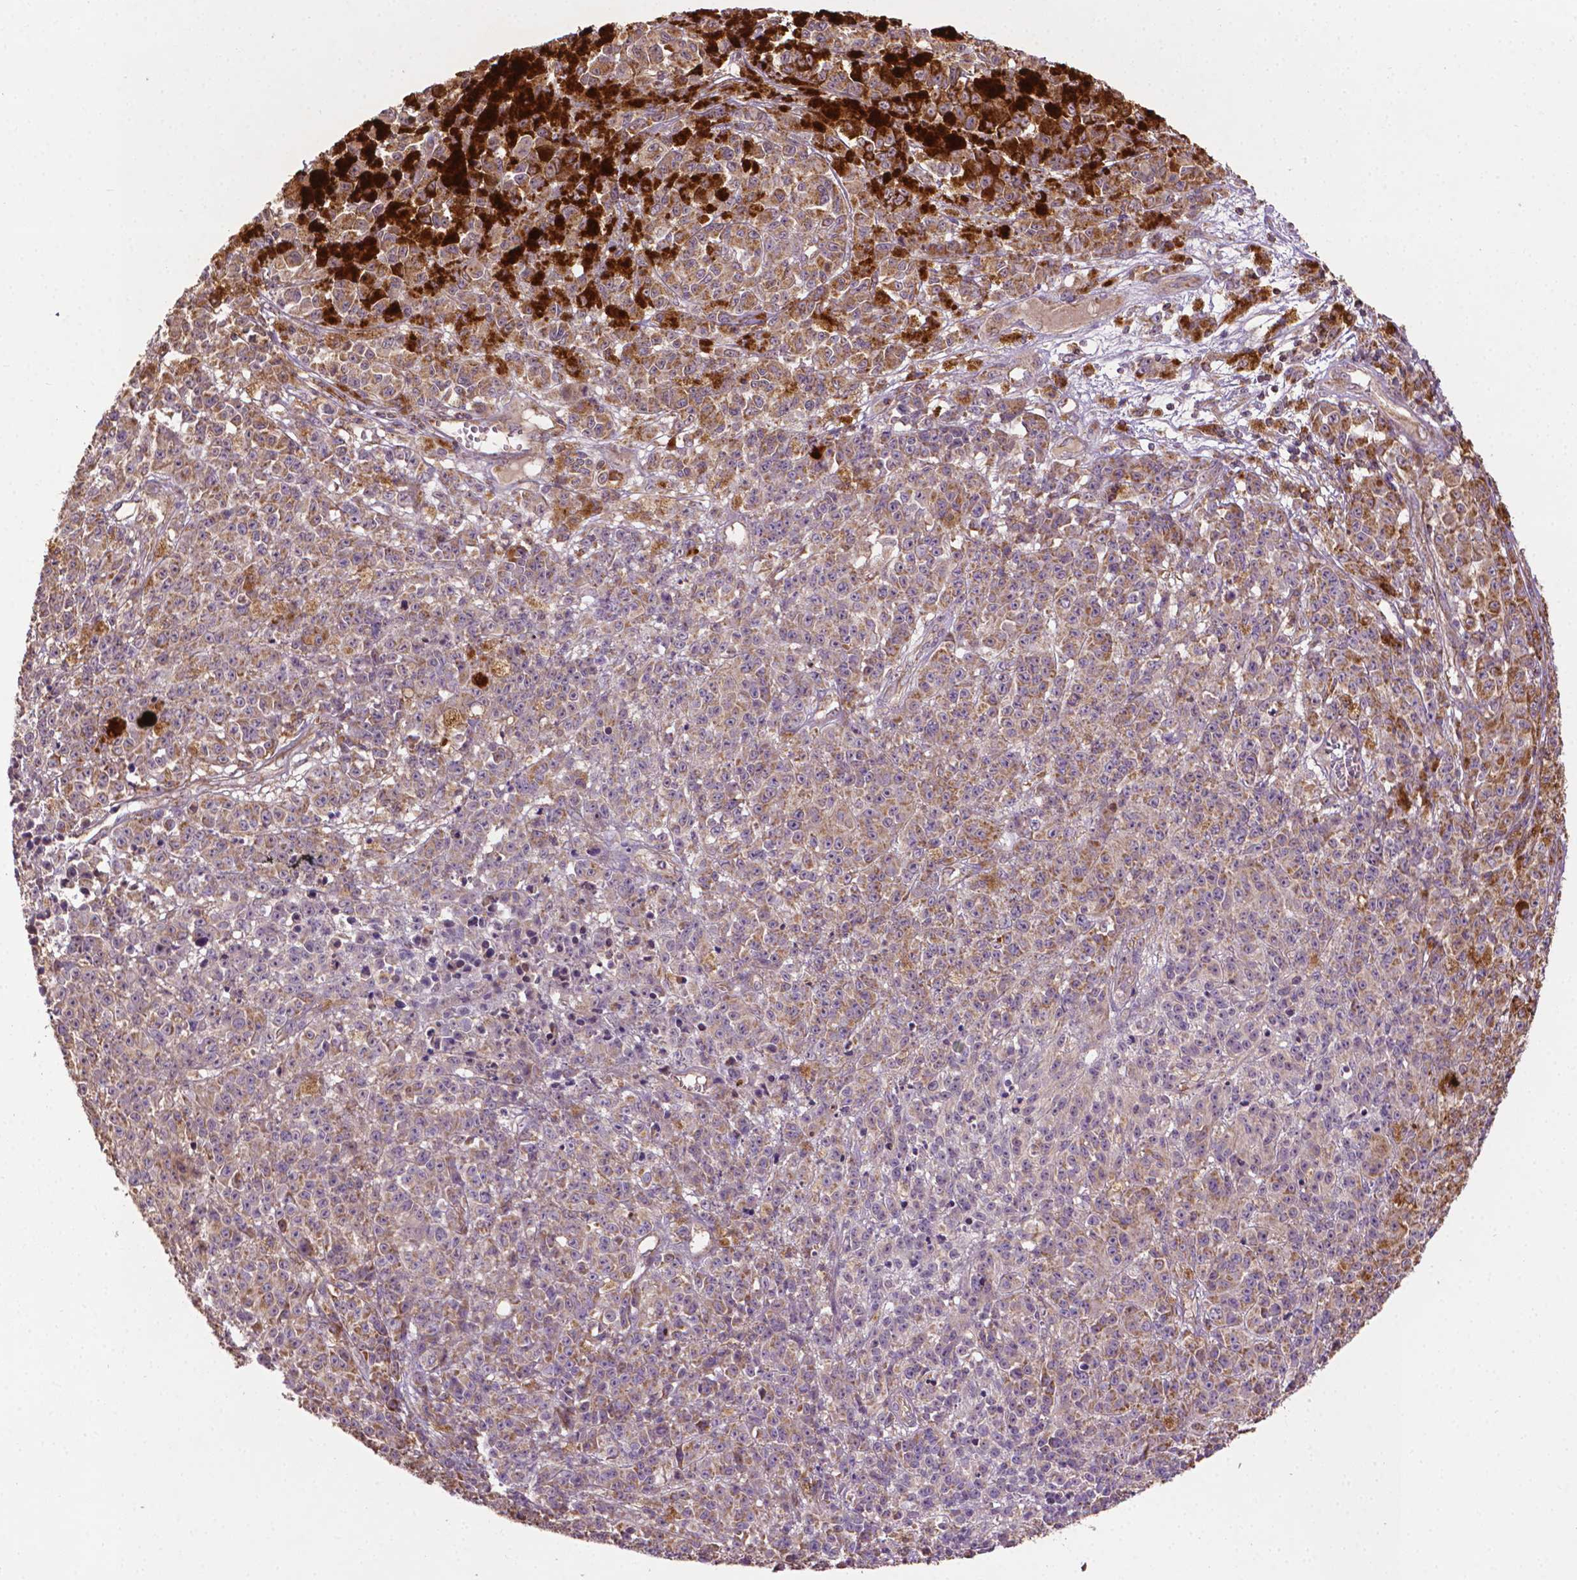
{"staining": {"intensity": "moderate", "quantity": "25%-75%", "location": "cytoplasmic/membranous"}, "tissue": "melanoma", "cell_type": "Tumor cells", "image_type": "cancer", "snomed": [{"axis": "morphology", "description": "Malignant melanoma, NOS"}, {"axis": "topography", "description": "Skin"}], "caption": "Protein staining reveals moderate cytoplasmic/membranous positivity in about 25%-75% of tumor cells in malignant melanoma.", "gene": "LRR1", "patient": {"sex": "female", "age": 58}}